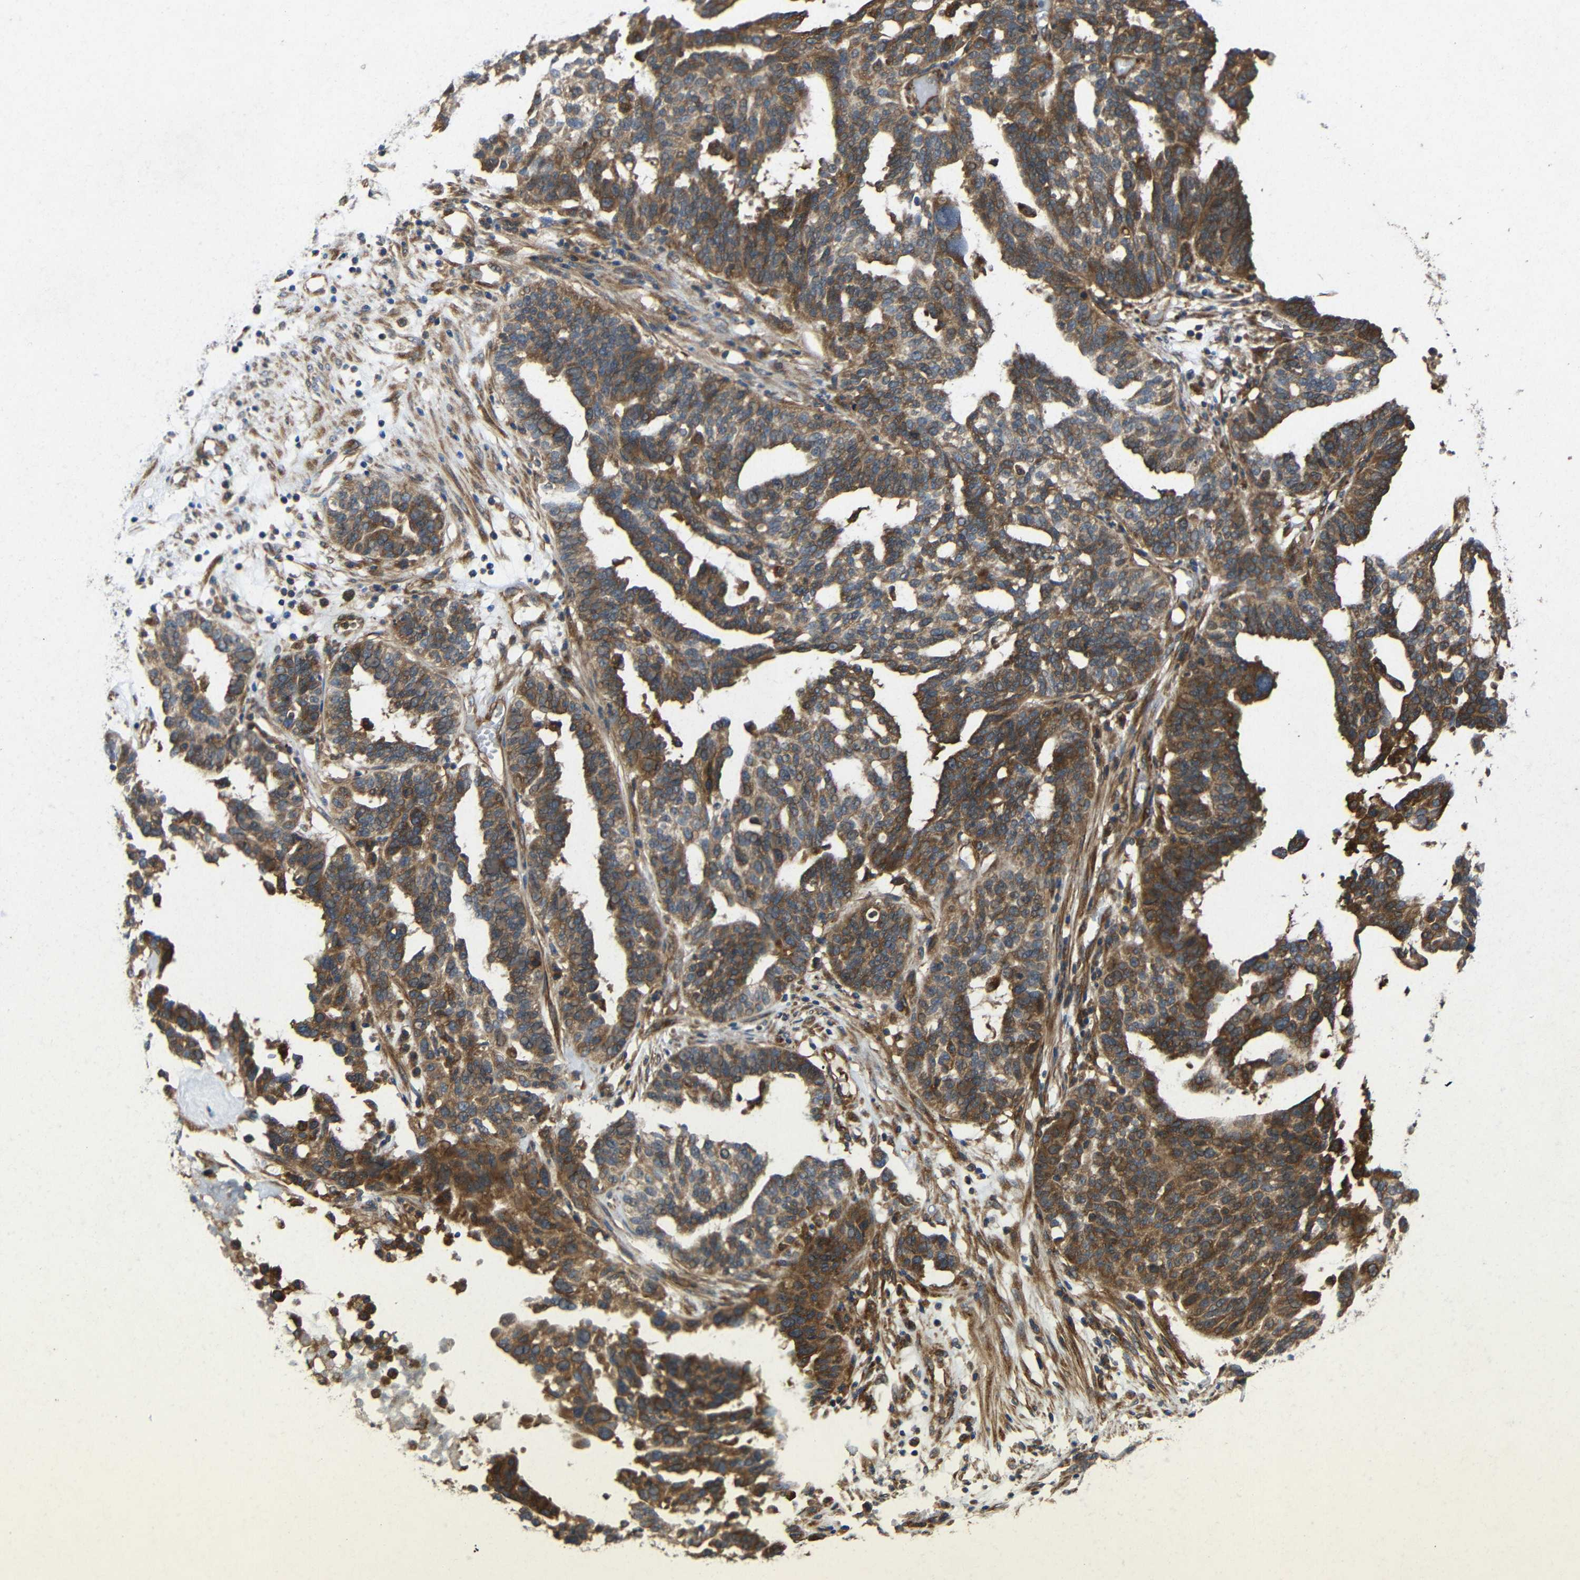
{"staining": {"intensity": "strong", "quantity": "25%-75%", "location": "cytoplasmic/membranous"}, "tissue": "ovarian cancer", "cell_type": "Tumor cells", "image_type": "cancer", "snomed": [{"axis": "morphology", "description": "Cystadenocarcinoma, serous, NOS"}, {"axis": "topography", "description": "Ovary"}], "caption": "IHC histopathology image of human serous cystadenocarcinoma (ovarian) stained for a protein (brown), which reveals high levels of strong cytoplasmic/membranous expression in about 25%-75% of tumor cells.", "gene": "EIF2S1", "patient": {"sex": "female", "age": 59}}